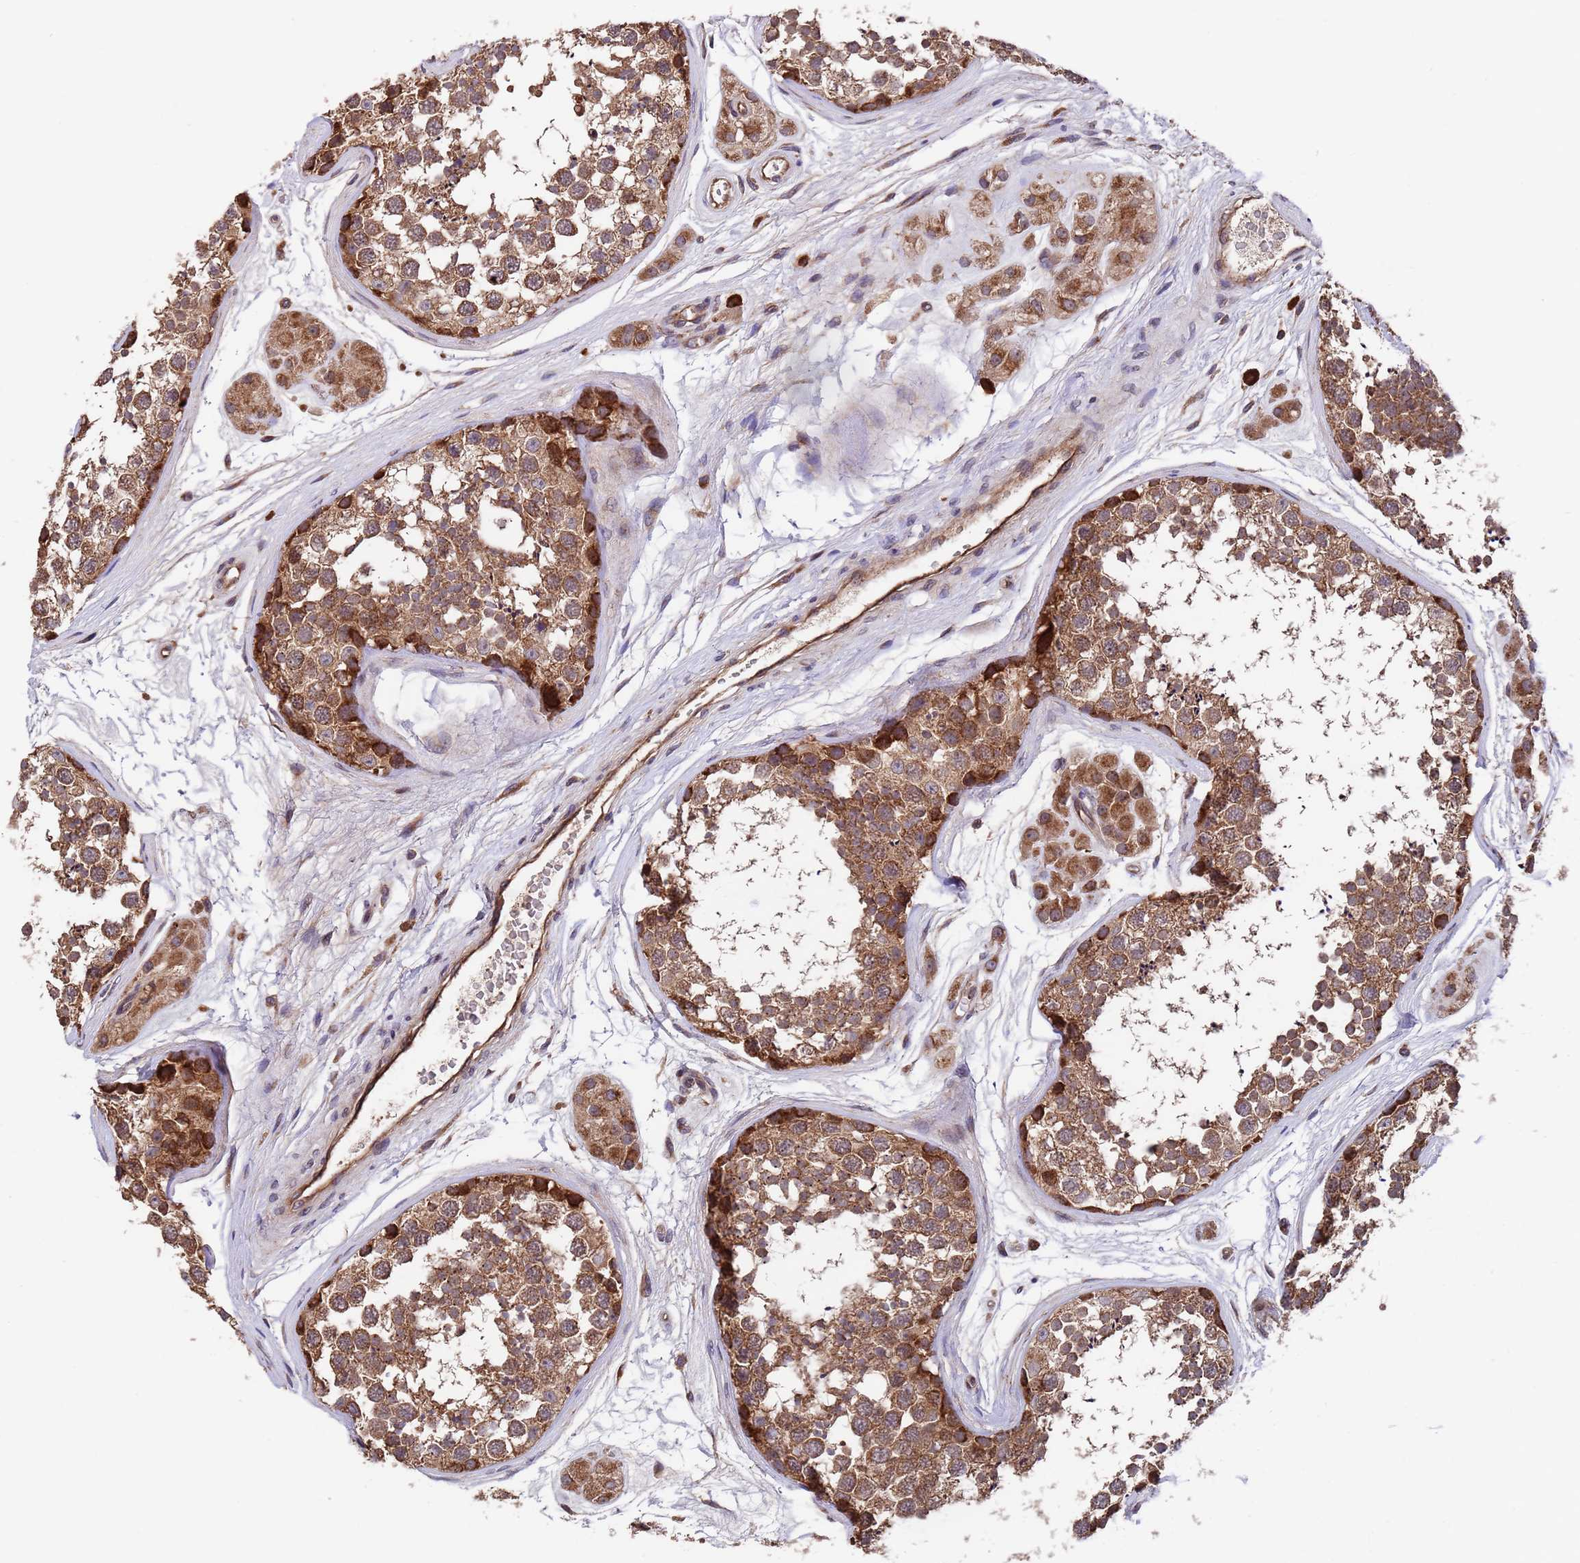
{"staining": {"intensity": "strong", "quantity": ">75%", "location": "cytoplasmic/membranous"}, "tissue": "testis", "cell_type": "Cells in seminiferous ducts", "image_type": "normal", "snomed": [{"axis": "morphology", "description": "Normal tissue, NOS"}, {"axis": "topography", "description": "Testis"}], "caption": "The immunohistochemical stain shows strong cytoplasmic/membranous positivity in cells in seminiferous ducts of normal testis. (DAB (3,3'-diaminobenzidine) IHC with brightfield microscopy, high magnification).", "gene": "TSR3", "patient": {"sex": "male", "age": 56}}